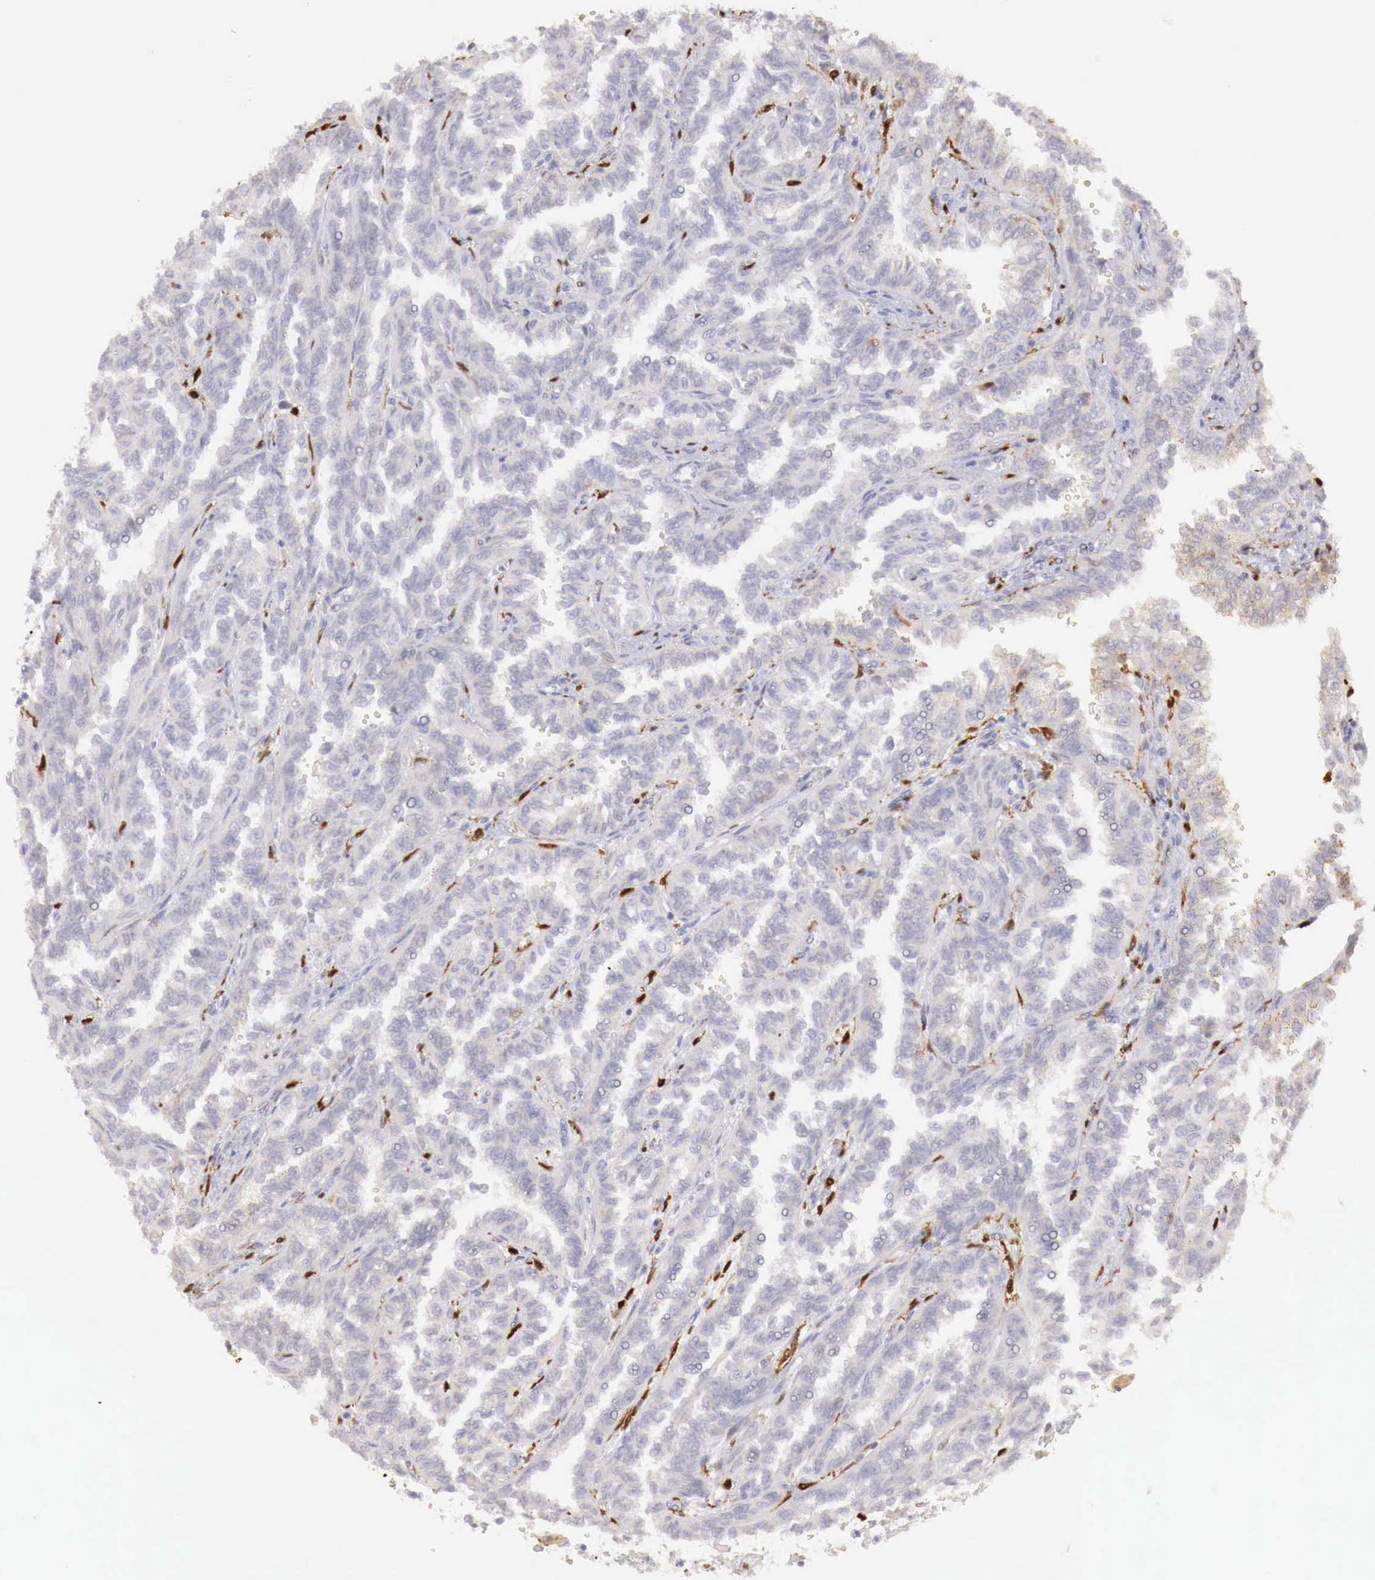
{"staining": {"intensity": "negative", "quantity": "none", "location": "none"}, "tissue": "renal cancer", "cell_type": "Tumor cells", "image_type": "cancer", "snomed": [{"axis": "morphology", "description": "Inflammation, NOS"}, {"axis": "morphology", "description": "Adenocarcinoma, NOS"}, {"axis": "topography", "description": "Kidney"}], "caption": "DAB immunohistochemical staining of human adenocarcinoma (renal) exhibits no significant positivity in tumor cells.", "gene": "RENBP", "patient": {"sex": "male", "age": 68}}